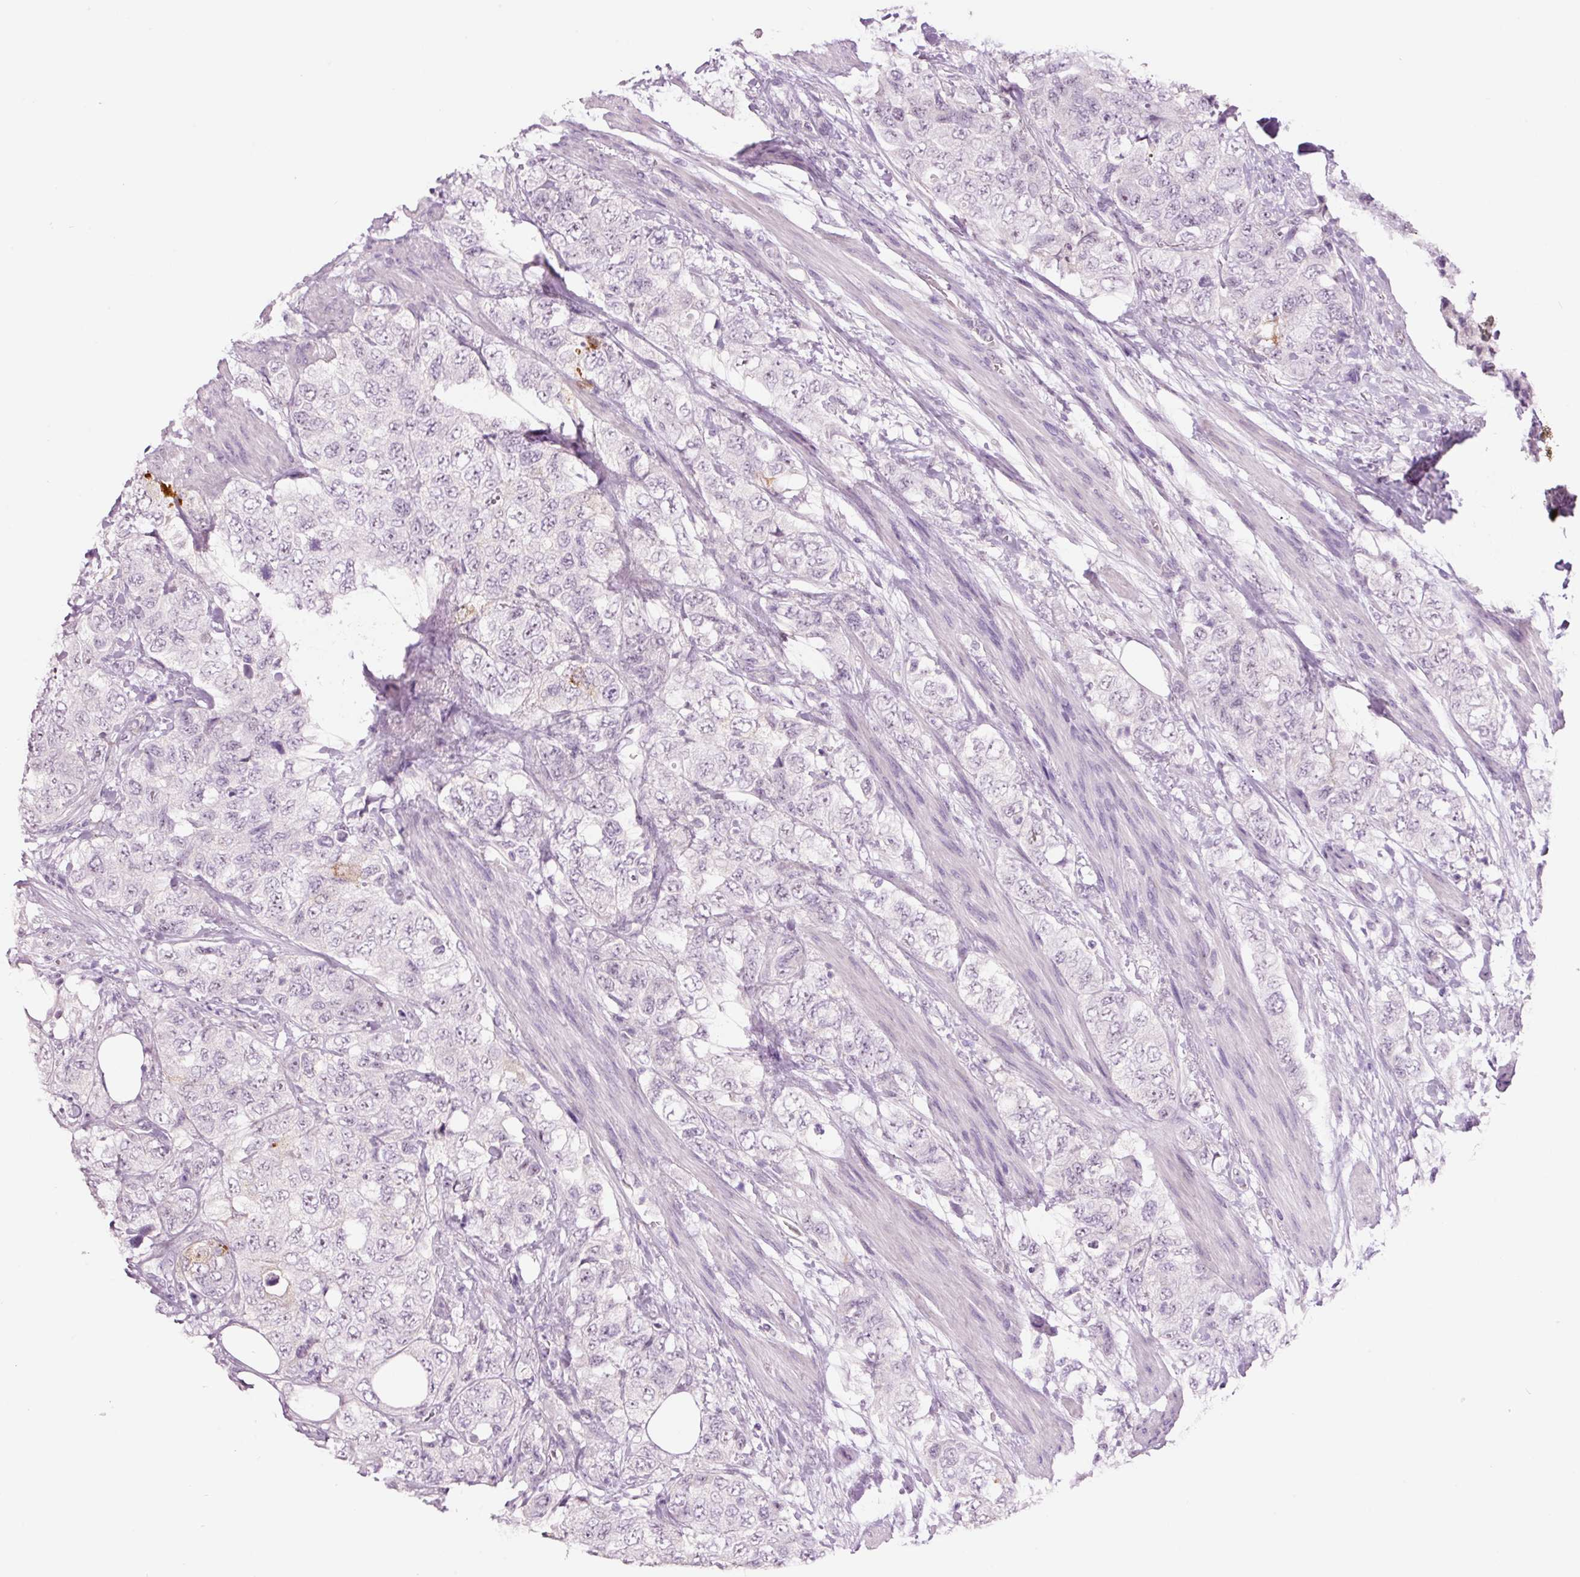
{"staining": {"intensity": "moderate", "quantity": "<25%", "location": "cytoplasmic/membranous"}, "tissue": "urothelial cancer", "cell_type": "Tumor cells", "image_type": "cancer", "snomed": [{"axis": "morphology", "description": "Urothelial carcinoma, High grade"}, {"axis": "topography", "description": "Urinary bladder"}], "caption": "An image of urothelial carcinoma (high-grade) stained for a protein reveals moderate cytoplasmic/membranous brown staining in tumor cells. The protein is shown in brown color, while the nuclei are stained blue.", "gene": "GCG", "patient": {"sex": "female", "age": 78}}